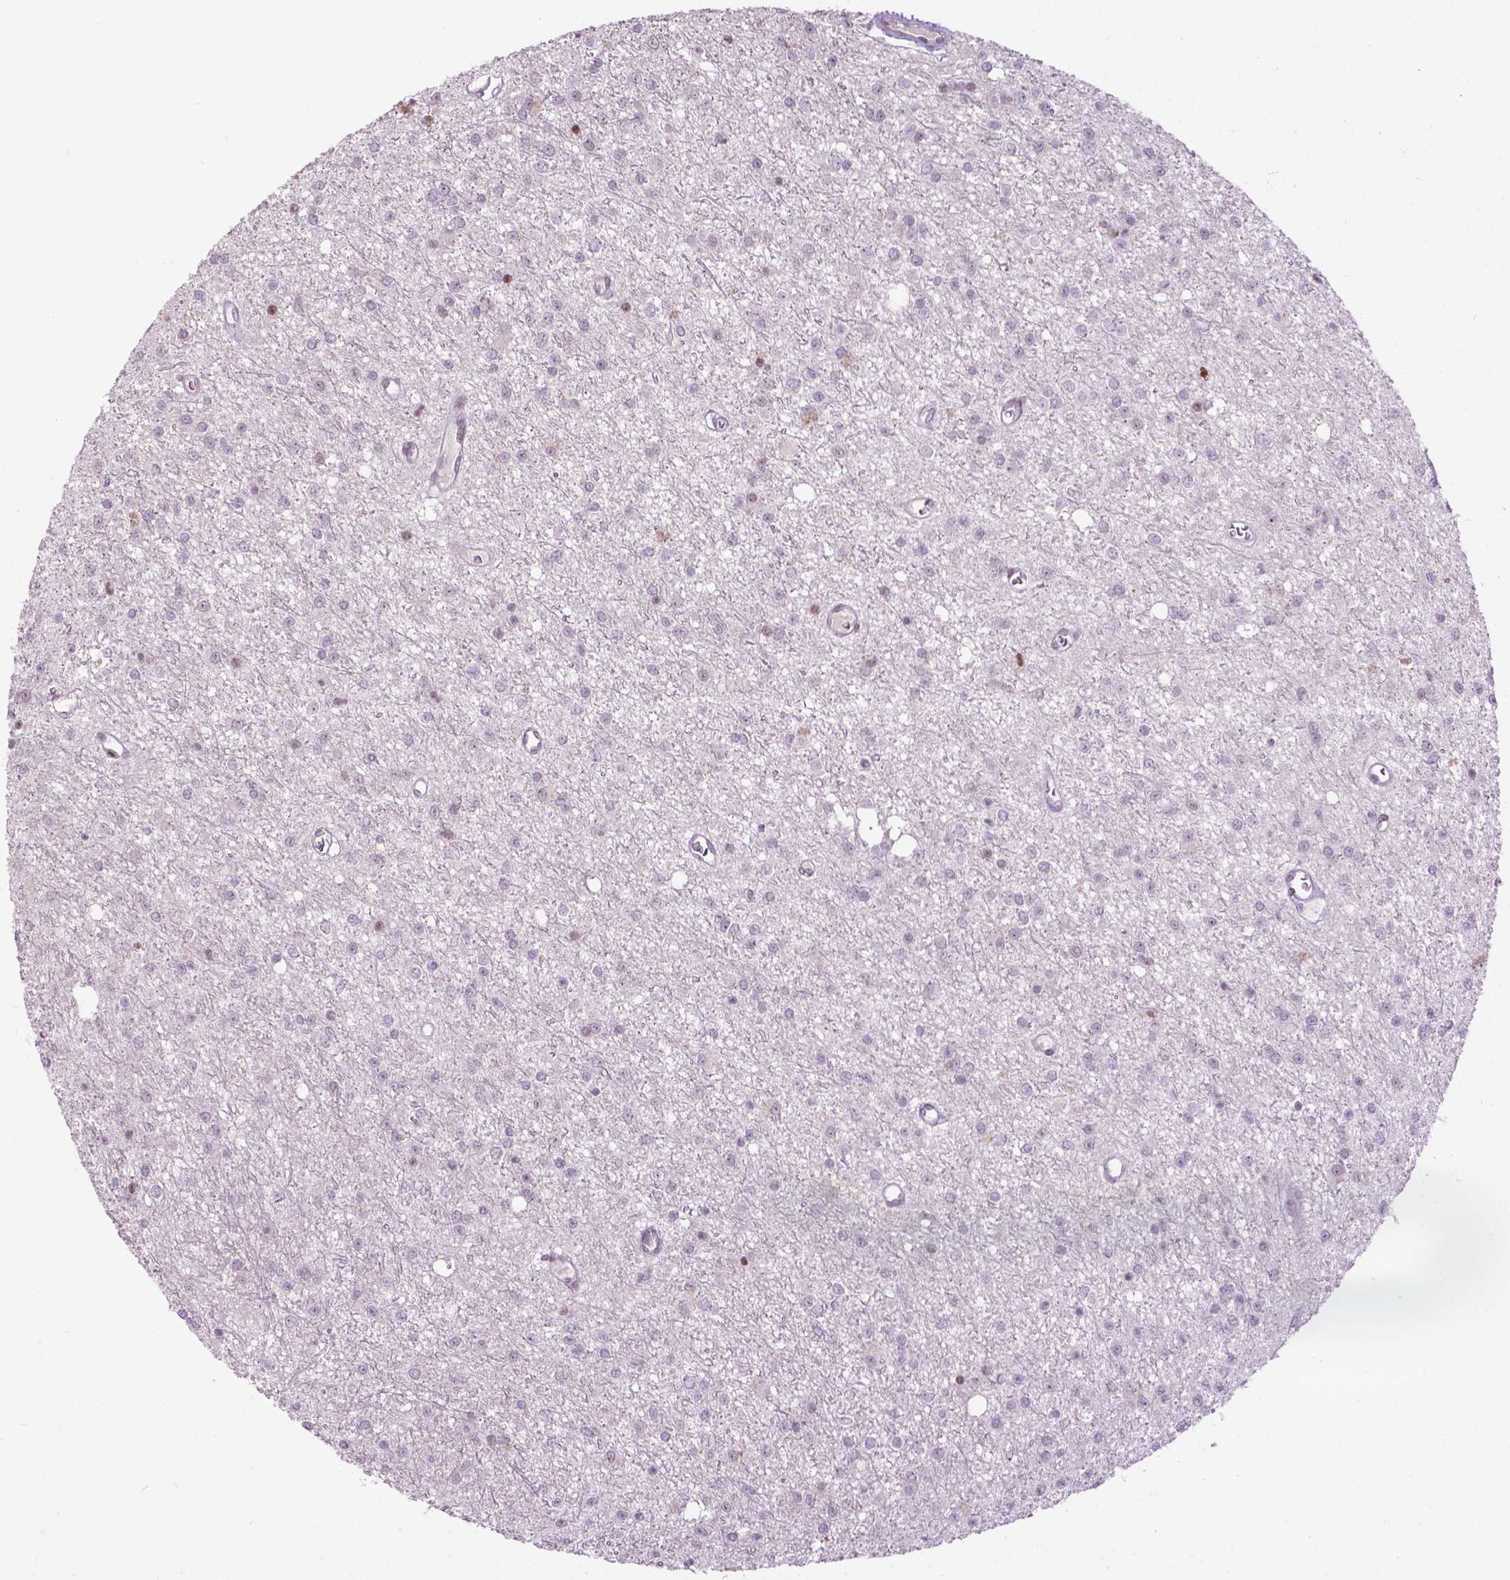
{"staining": {"intensity": "negative", "quantity": "none", "location": "none"}, "tissue": "glioma", "cell_type": "Tumor cells", "image_type": "cancer", "snomed": [{"axis": "morphology", "description": "Glioma, malignant, Low grade"}, {"axis": "topography", "description": "Brain"}], "caption": "There is no significant staining in tumor cells of low-grade glioma (malignant). (DAB immunohistochemistry (IHC) with hematoxylin counter stain).", "gene": "PTPN18", "patient": {"sex": "female", "age": 45}}